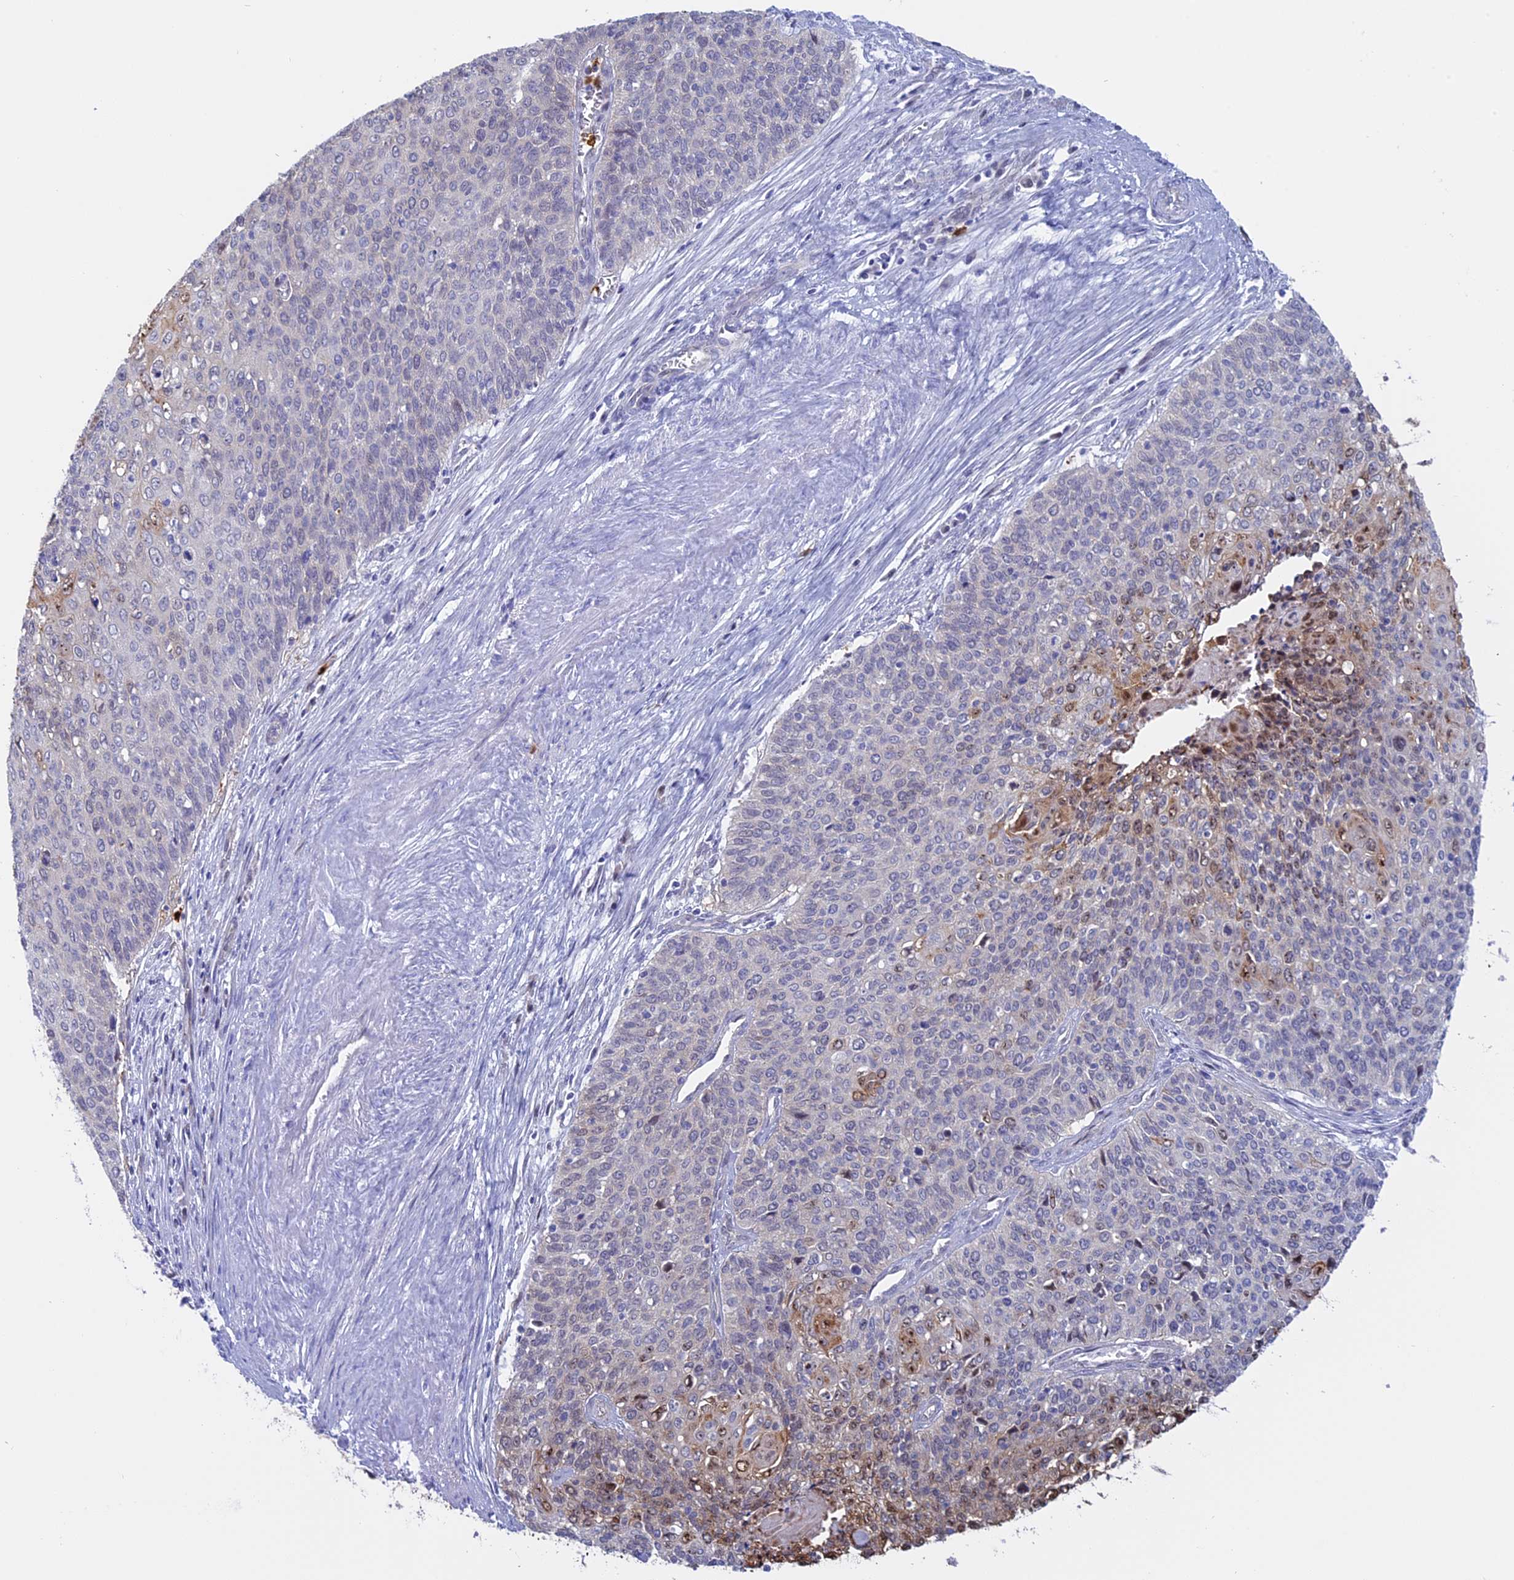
{"staining": {"intensity": "weak", "quantity": "<25%", "location": "nuclear"}, "tissue": "cervical cancer", "cell_type": "Tumor cells", "image_type": "cancer", "snomed": [{"axis": "morphology", "description": "Squamous cell carcinoma, NOS"}, {"axis": "topography", "description": "Cervix"}], "caption": "Tumor cells show no significant positivity in squamous cell carcinoma (cervical).", "gene": "SLC26A1", "patient": {"sex": "female", "age": 39}}